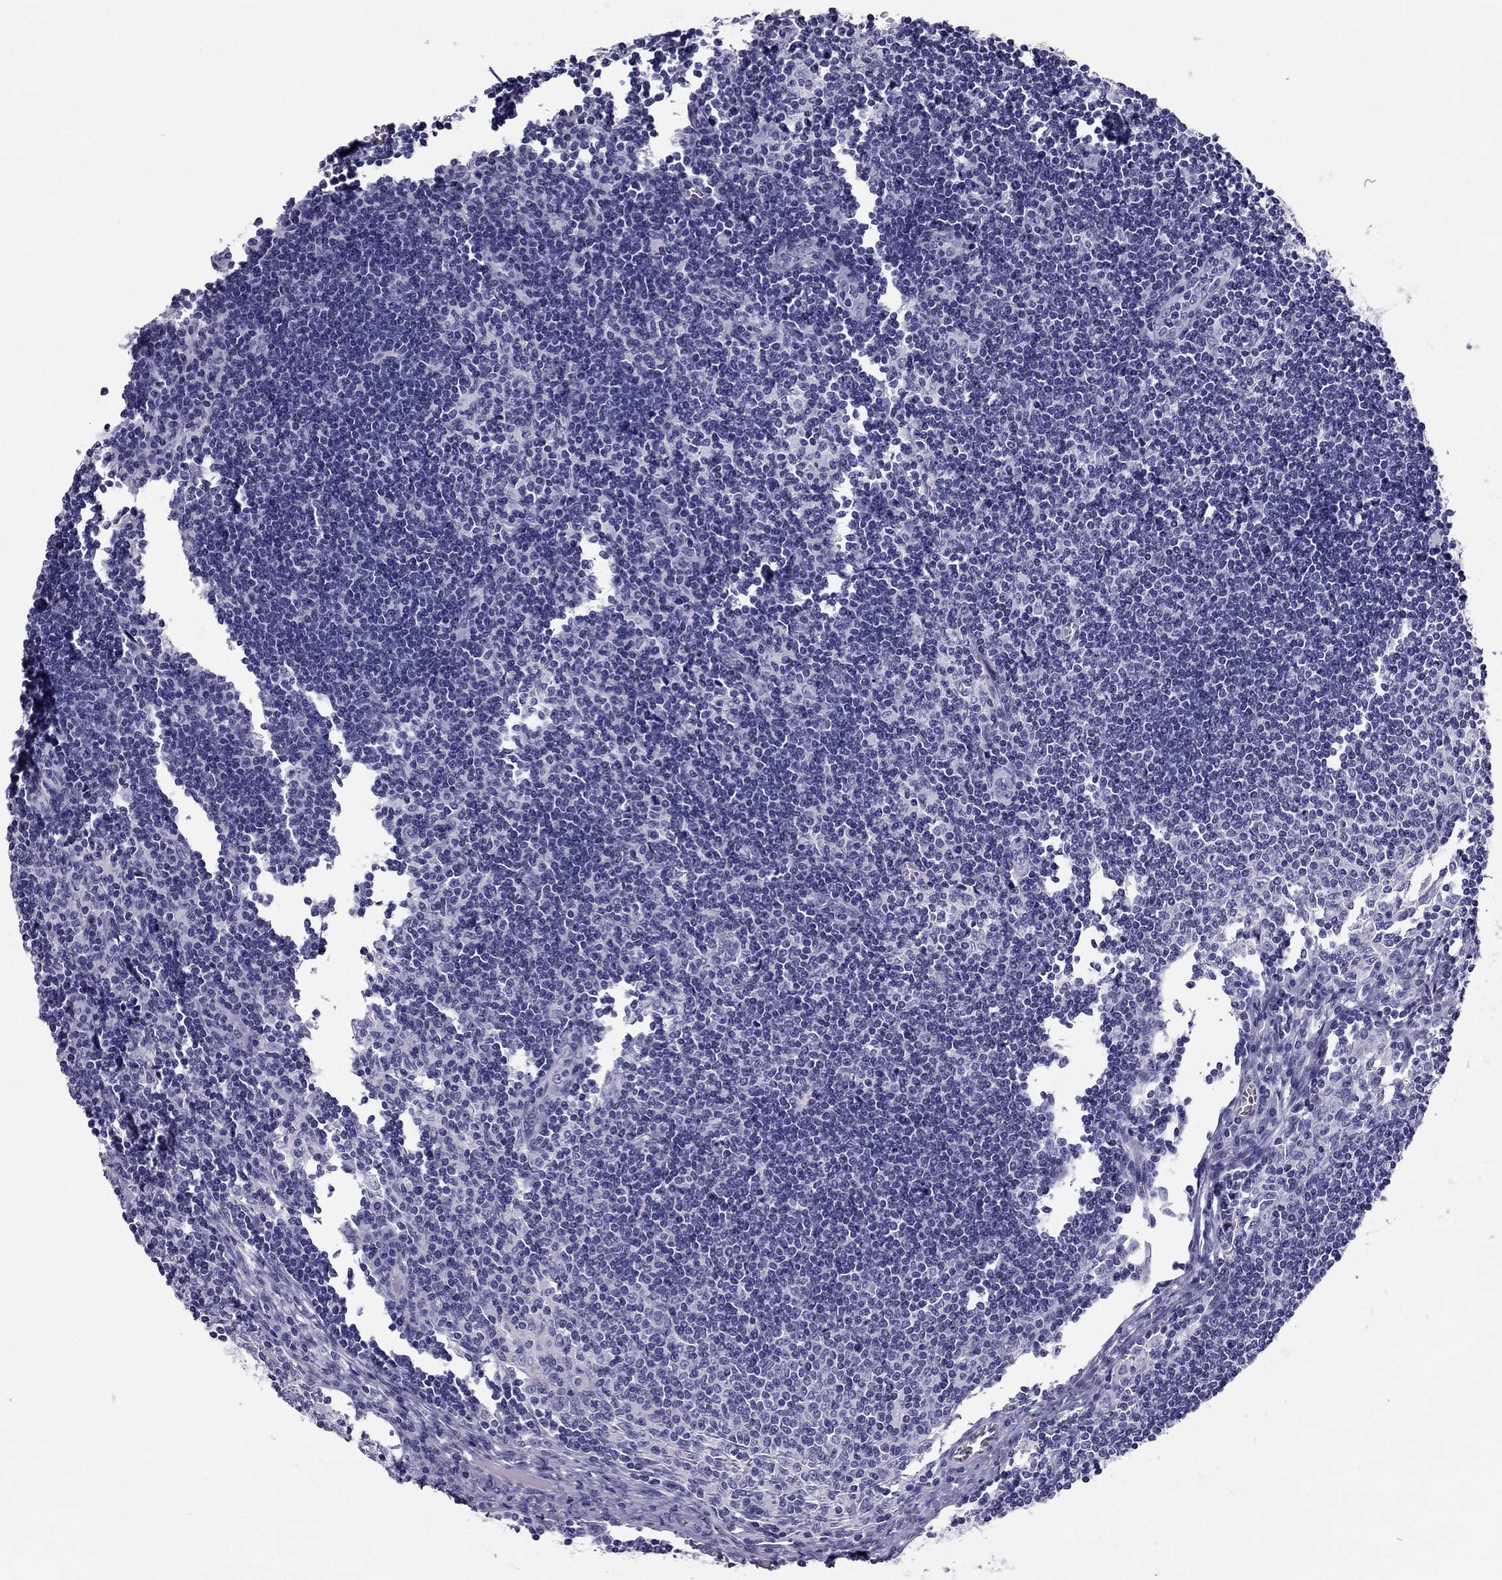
{"staining": {"intensity": "negative", "quantity": "none", "location": "none"}, "tissue": "lymph node", "cell_type": "Germinal center cells", "image_type": "normal", "snomed": [{"axis": "morphology", "description": "Normal tissue, NOS"}, {"axis": "topography", "description": "Lymph node"}], "caption": "Protein analysis of unremarkable lymph node displays no significant positivity in germinal center cells. (Immunohistochemistry, brightfield microscopy, high magnification).", "gene": "PDE6A", "patient": {"sex": "male", "age": 59}}